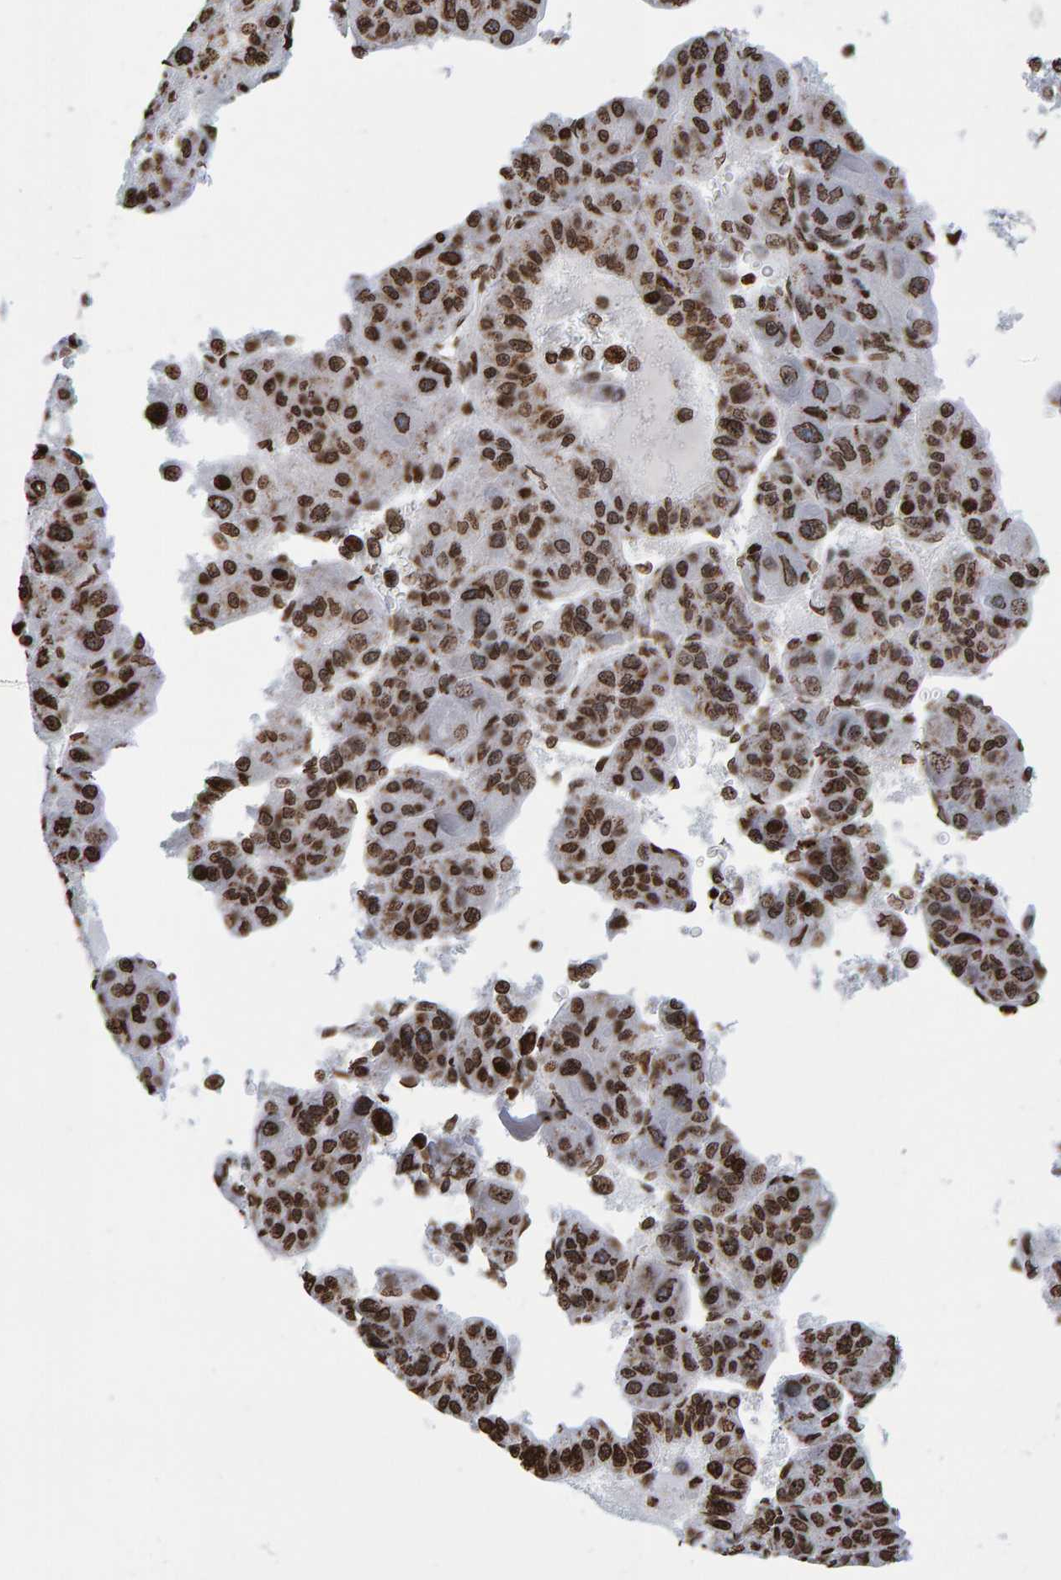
{"staining": {"intensity": "strong", "quantity": ">75%", "location": "cytoplasmic/membranous,nuclear"}, "tissue": "liver cancer", "cell_type": "Tumor cells", "image_type": "cancer", "snomed": [{"axis": "morphology", "description": "Carcinoma, Hepatocellular, NOS"}, {"axis": "topography", "description": "Liver"}], "caption": "Human liver hepatocellular carcinoma stained for a protein (brown) shows strong cytoplasmic/membranous and nuclear positive expression in approximately >75% of tumor cells.", "gene": "BRF2", "patient": {"sex": "male", "age": 76}}